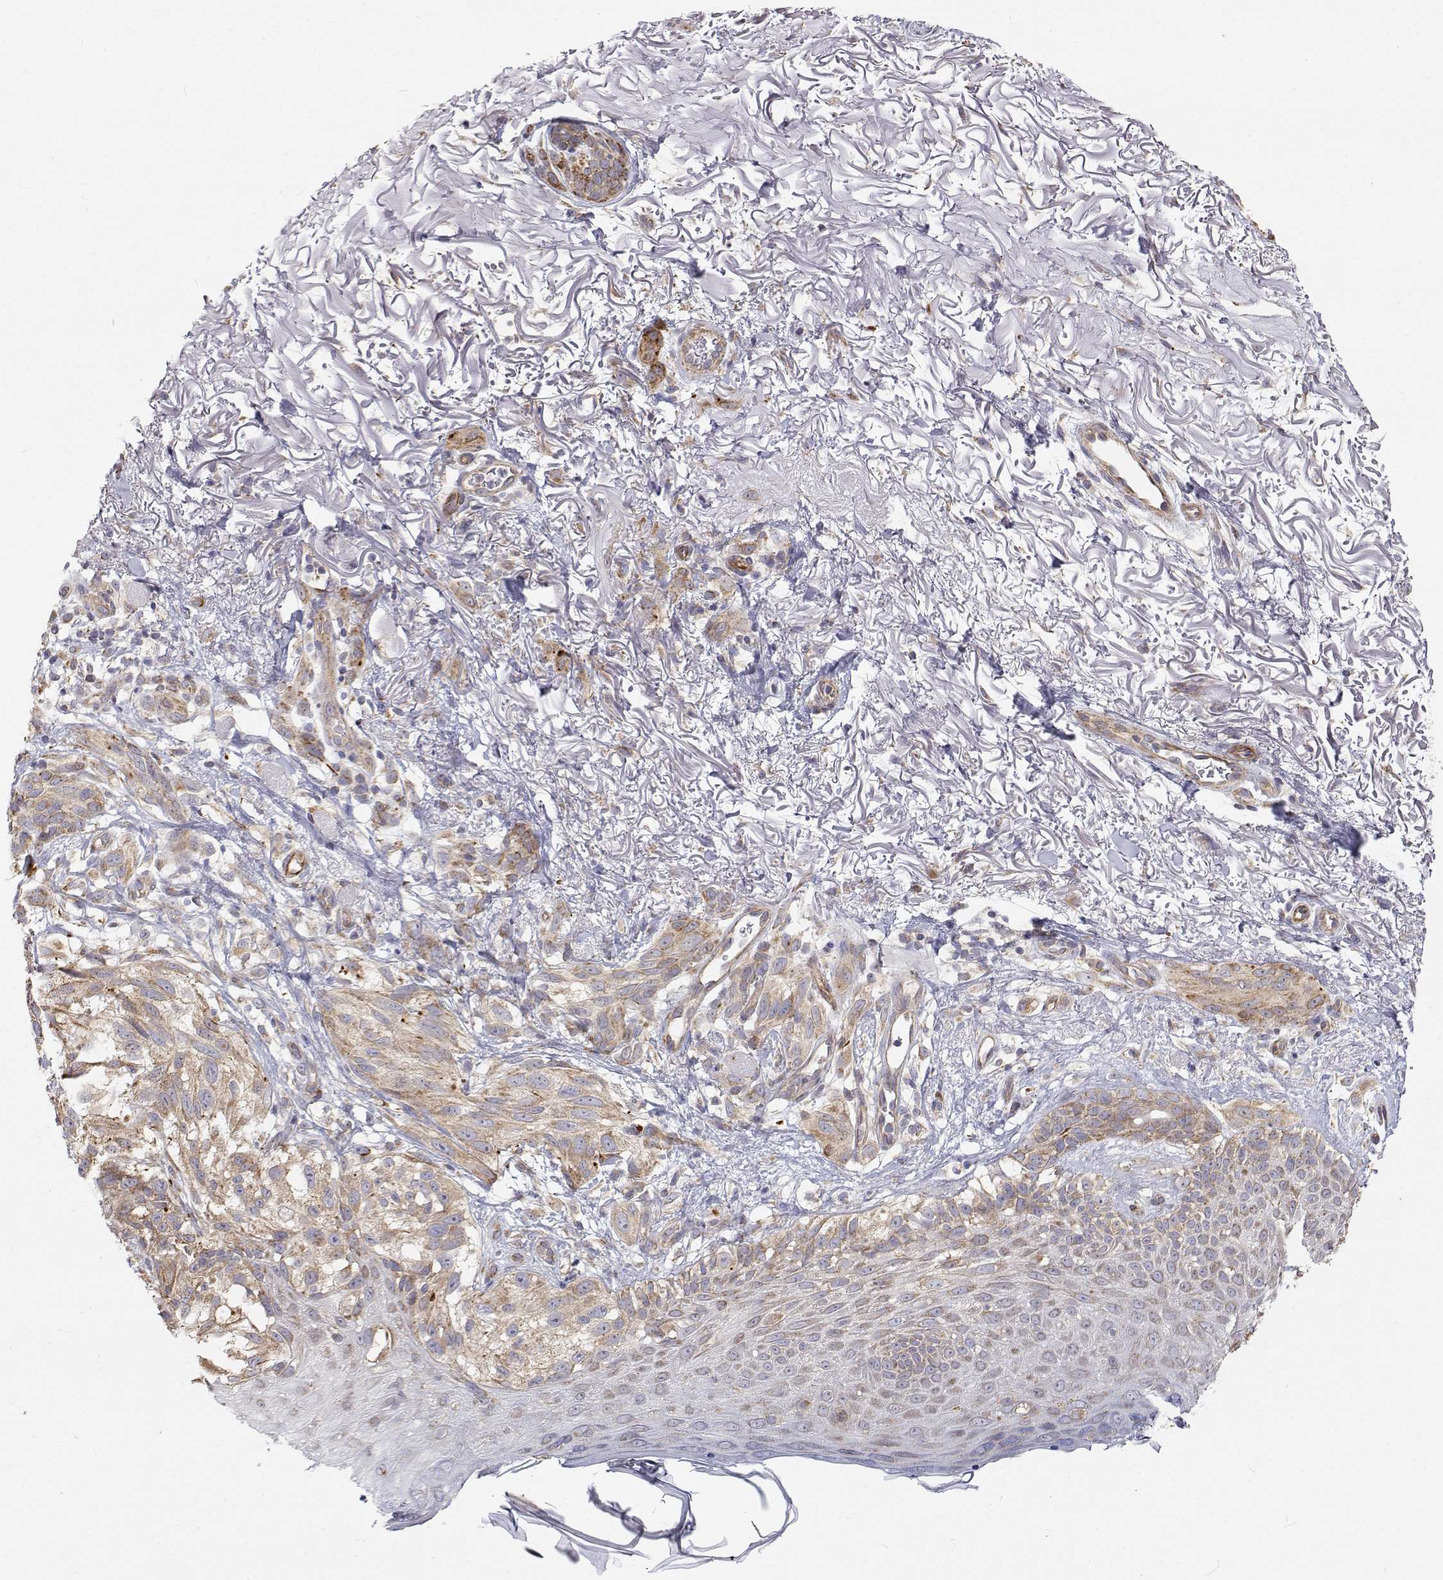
{"staining": {"intensity": "moderate", "quantity": "25%-75%", "location": "cytoplasmic/membranous"}, "tissue": "melanoma", "cell_type": "Tumor cells", "image_type": "cancer", "snomed": [{"axis": "morphology", "description": "Malignant melanoma, NOS"}, {"axis": "topography", "description": "Skin"}], "caption": "IHC micrograph of neoplastic tissue: malignant melanoma stained using immunohistochemistry (IHC) displays medium levels of moderate protein expression localized specifically in the cytoplasmic/membranous of tumor cells, appearing as a cytoplasmic/membranous brown color.", "gene": "SPICE1", "patient": {"sex": "female", "age": 86}}